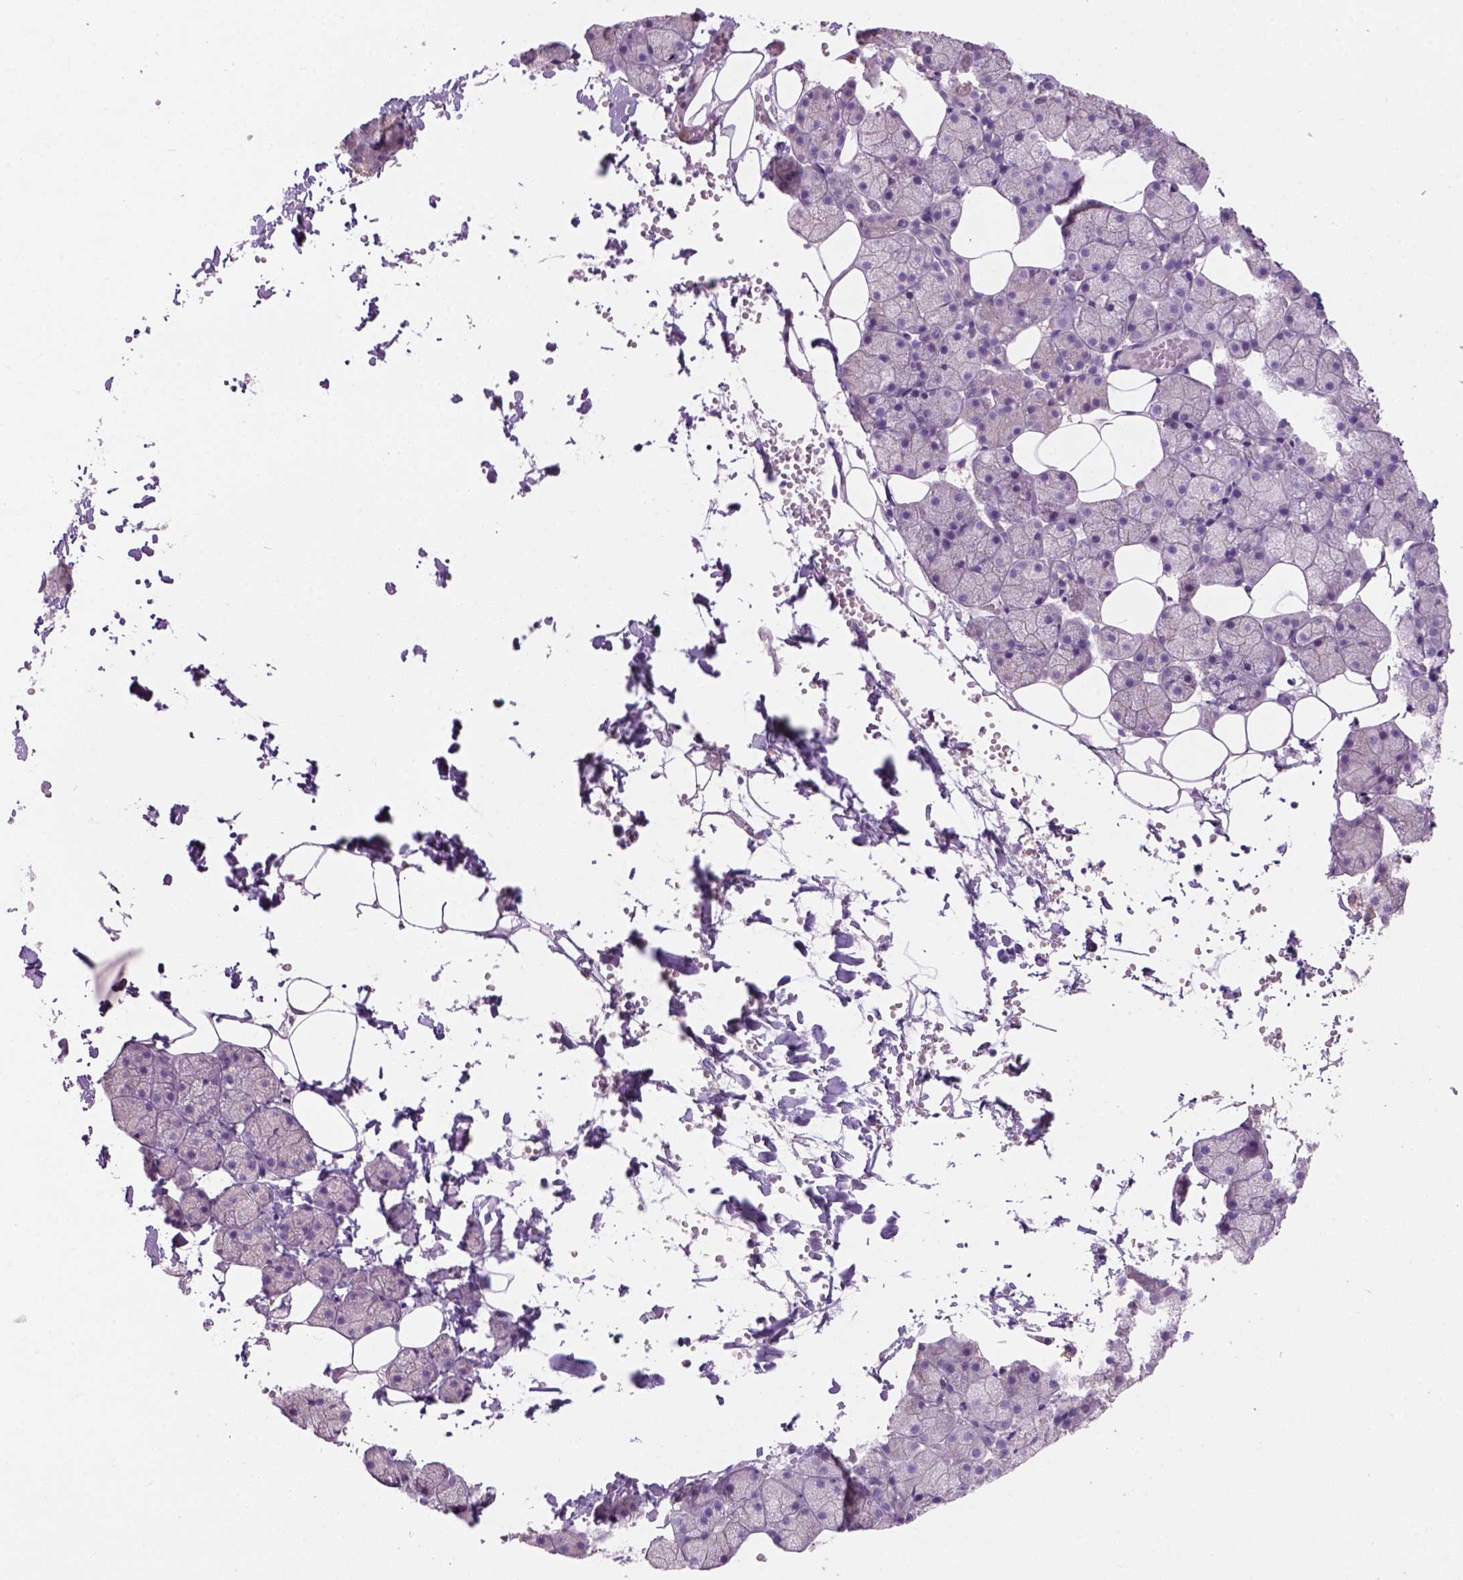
{"staining": {"intensity": "negative", "quantity": "none", "location": "none"}, "tissue": "salivary gland", "cell_type": "Glandular cells", "image_type": "normal", "snomed": [{"axis": "morphology", "description": "Normal tissue, NOS"}, {"axis": "topography", "description": "Salivary gland"}], "caption": "Immunohistochemical staining of normal human salivary gland displays no significant positivity in glandular cells.", "gene": "CD84", "patient": {"sex": "male", "age": 38}}